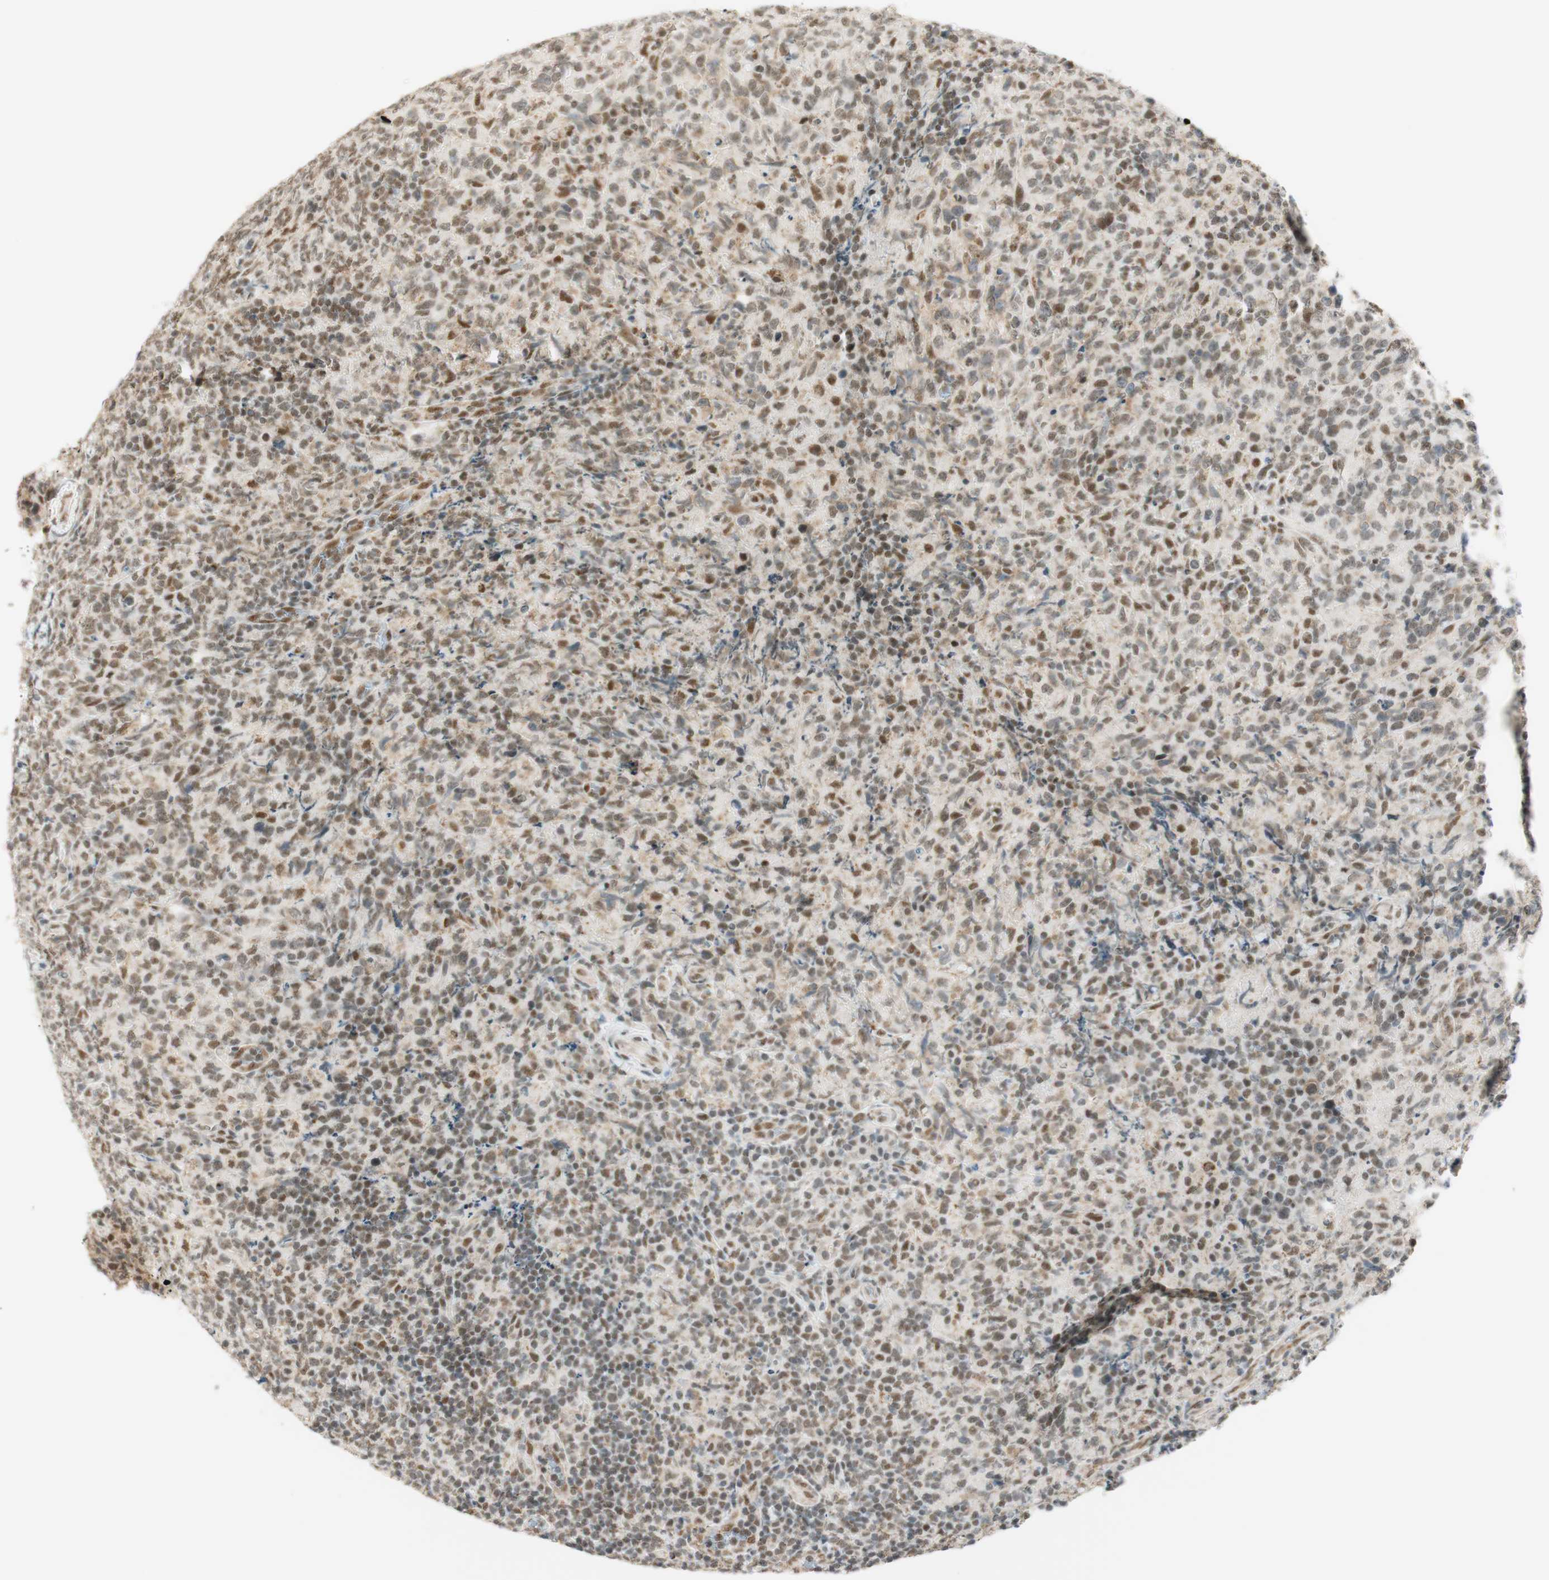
{"staining": {"intensity": "moderate", "quantity": "<25%", "location": "nuclear"}, "tissue": "lymphoma", "cell_type": "Tumor cells", "image_type": "cancer", "snomed": [{"axis": "morphology", "description": "Malignant lymphoma, non-Hodgkin's type, High grade"}, {"axis": "topography", "description": "Tonsil"}], "caption": "Immunohistochemical staining of human lymphoma demonstrates moderate nuclear protein expression in approximately <25% of tumor cells.", "gene": "ZNF782", "patient": {"sex": "female", "age": 36}}